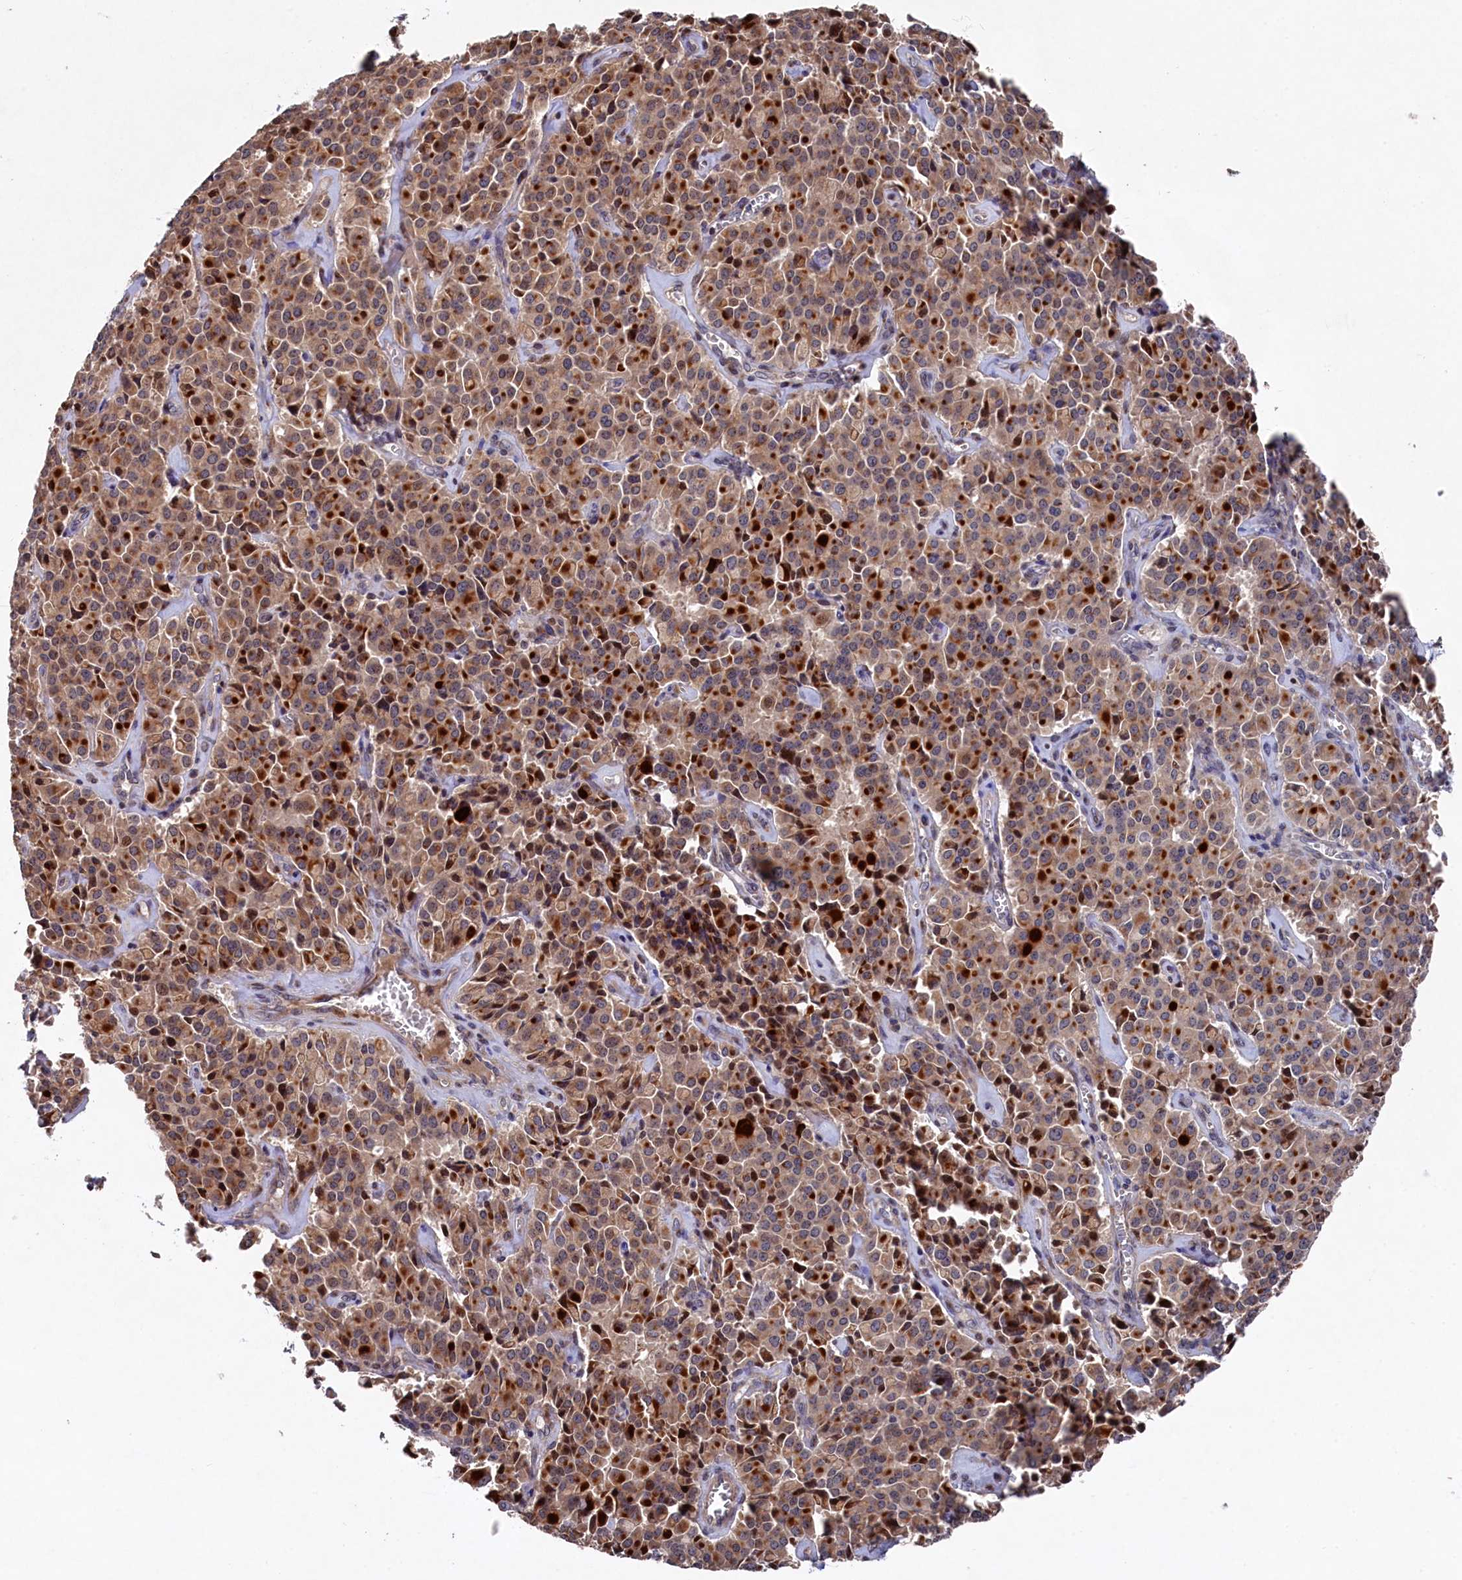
{"staining": {"intensity": "moderate", "quantity": ">75%", "location": "cytoplasmic/membranous"}, "tissue": "pancreatic cancer", "cell_type": "Tumor cells", "image_type": "cancer", "snomed": [{"axis": "morphology", "description": "Adenocarcinoma, NOS"}, {"axis": "topography", "description": "Pancreas"}], "caption": "A brown stain shows moderate cytoplasmic/membranous staining of a protein in human pancreatic adenocarcinoma tumor cells.", "gene": "NAA60", "patient": {"sex": "male", "age": 65}}